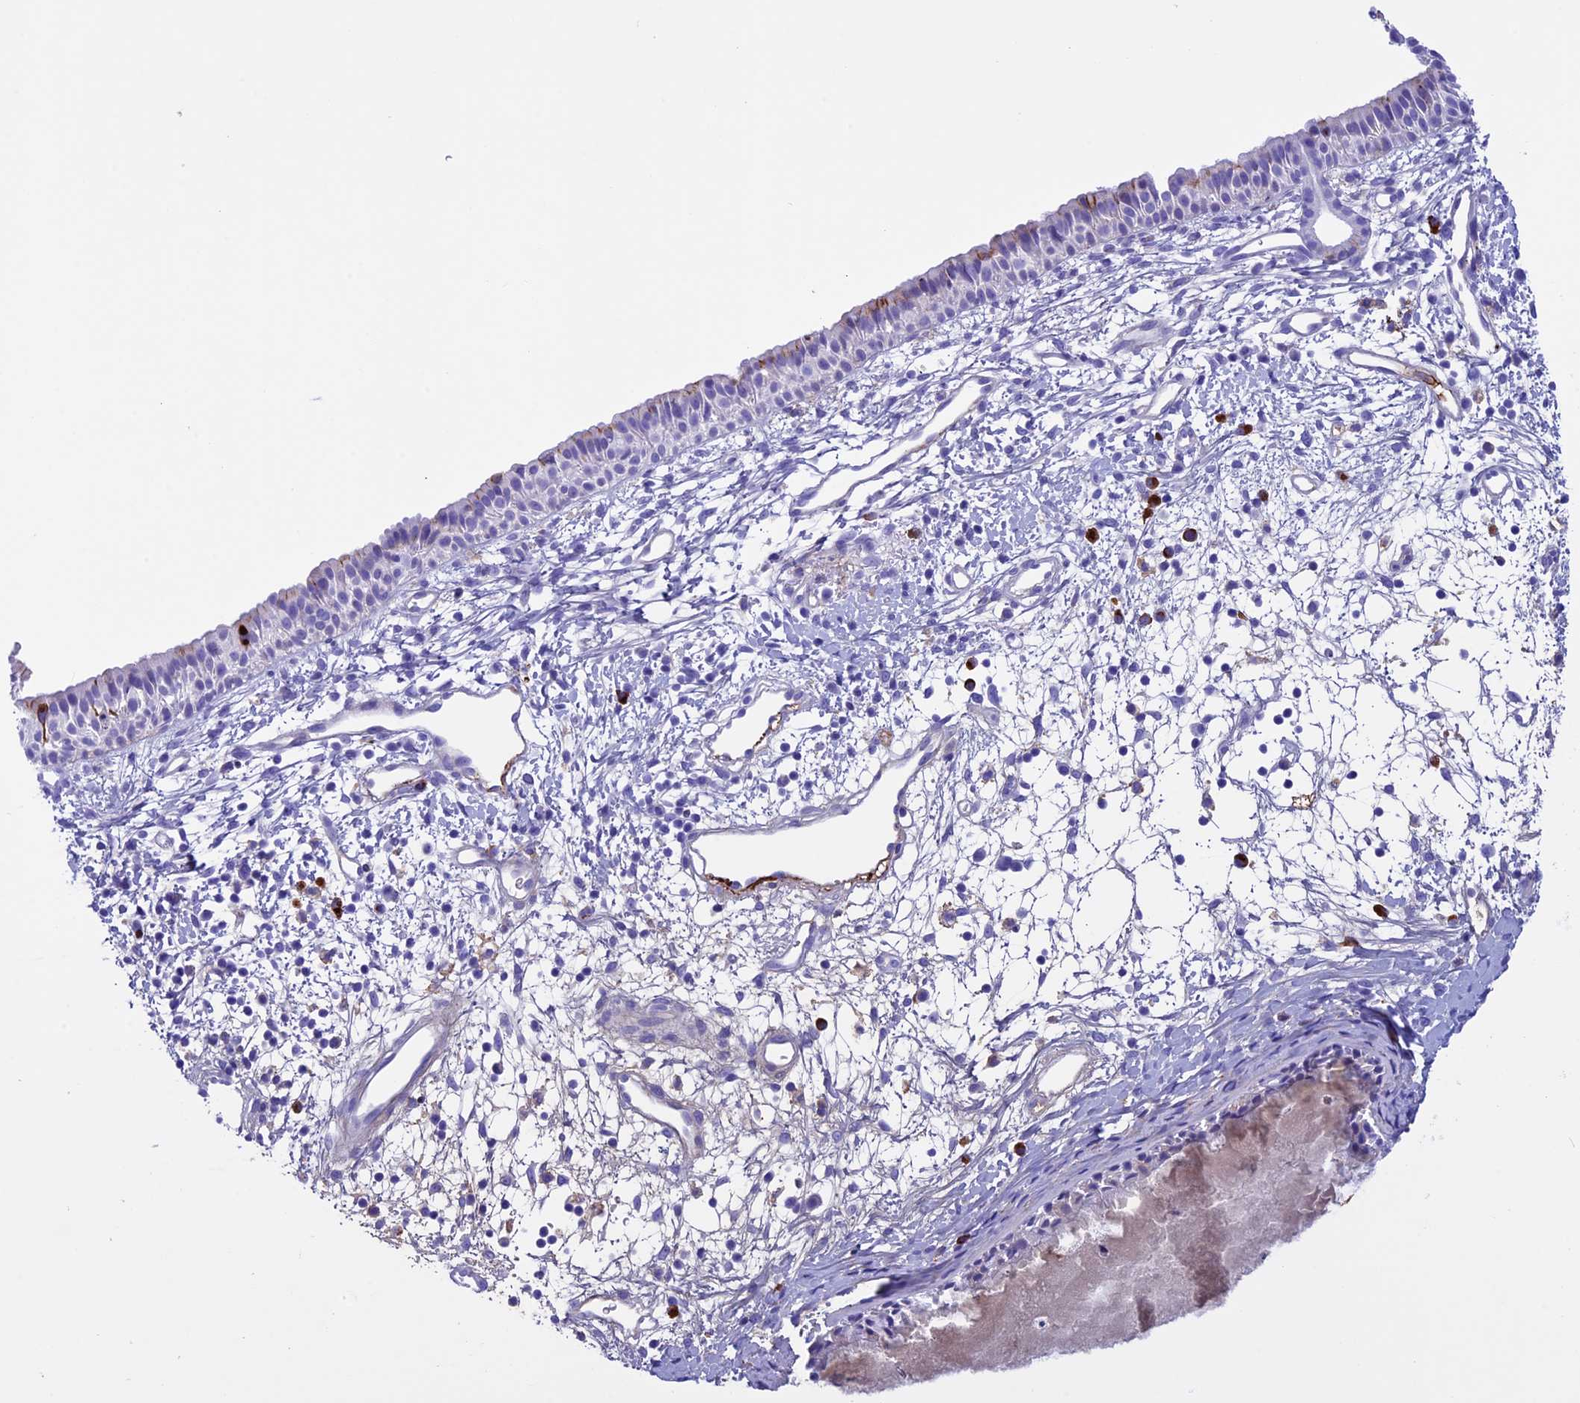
{"staining": {"intensity": "weak", "quantity": "<25%", "location": "cytoplasmic/membranous"}, "tissue": "nasopharynx", "cell_type": "Respiratory epithelial cells", "image_type": "normal", "snomed": [{"axis": "morphology", "description": "Normal tissue, NOS"}, {"axis": "topography", "description": "Nasopharynx"}], "caption": "DAB immunohistochemical staining of benign human nasopharynx exhibits no significant staining in respiratory epithelial cells.", "gene": "IGSF6", "patient": {"sex": "male", "age": 22}}